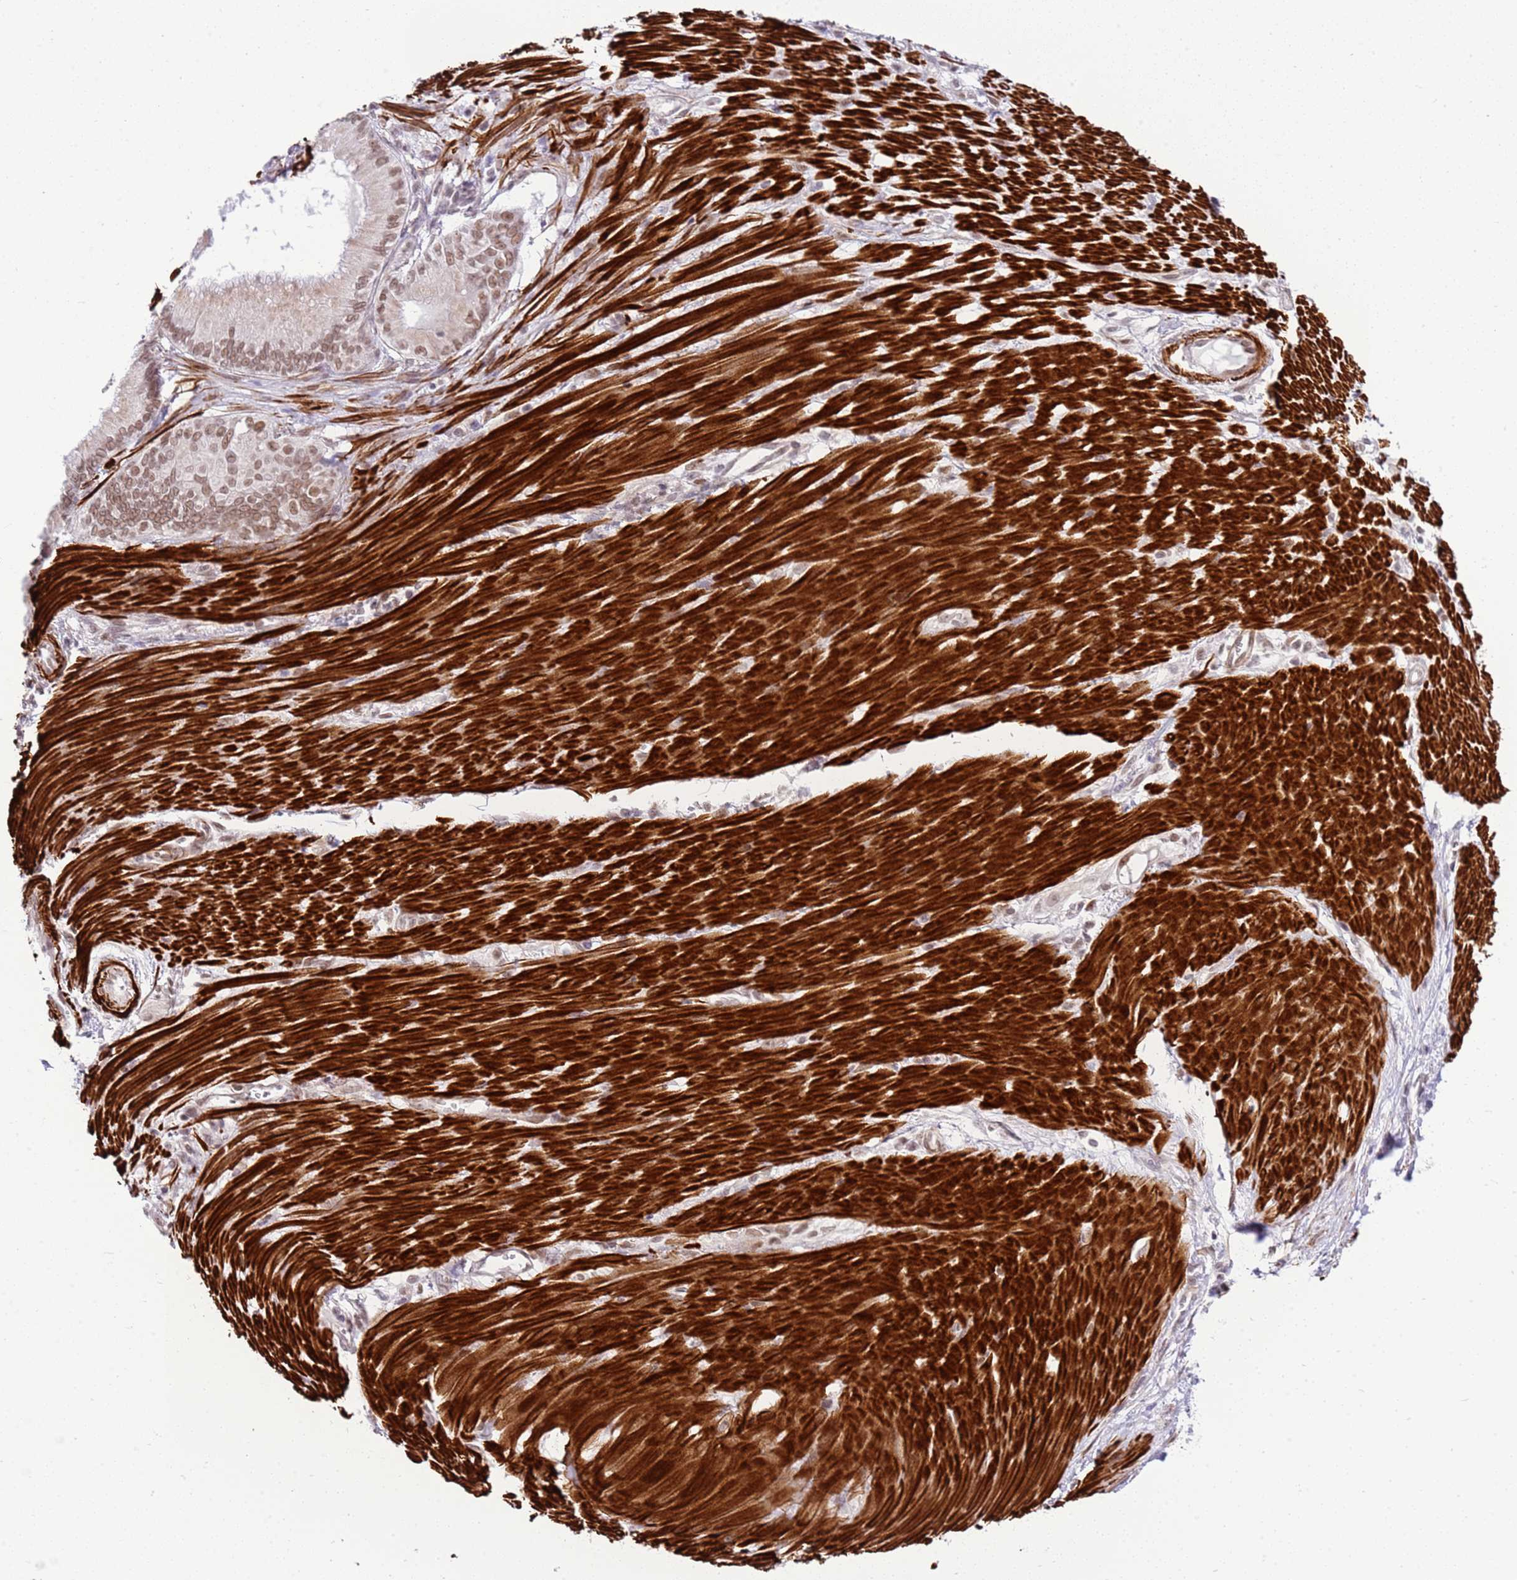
{"staining": {"intensity": "weak", "quantity": ">75%", "location": "nuclear"}, "tissue": "pancreatic cancer", "cell_type": "Tumor cells", "image_type": "cancer", "snomed": [{"axis": "morphology", "description": "Adenocarcinoma, NOS"}, {"axis": "topography", "description": "Pancreas"}], "caption": "Immunohistochemistry staining of pancreatic adenocarcinoma, which reveals low levels of weak nuclear positivity in approximately >75% of tumor cells indicating weak nuclear protein positivity. The staining was performed using DAB (3,3'-diaminobenzidine) (brown) for protein detection and nuclei were counterstained in hematoxylin (blue).", "gene": "SMIM4", "patient": {"sex": "male", "age": 71}}